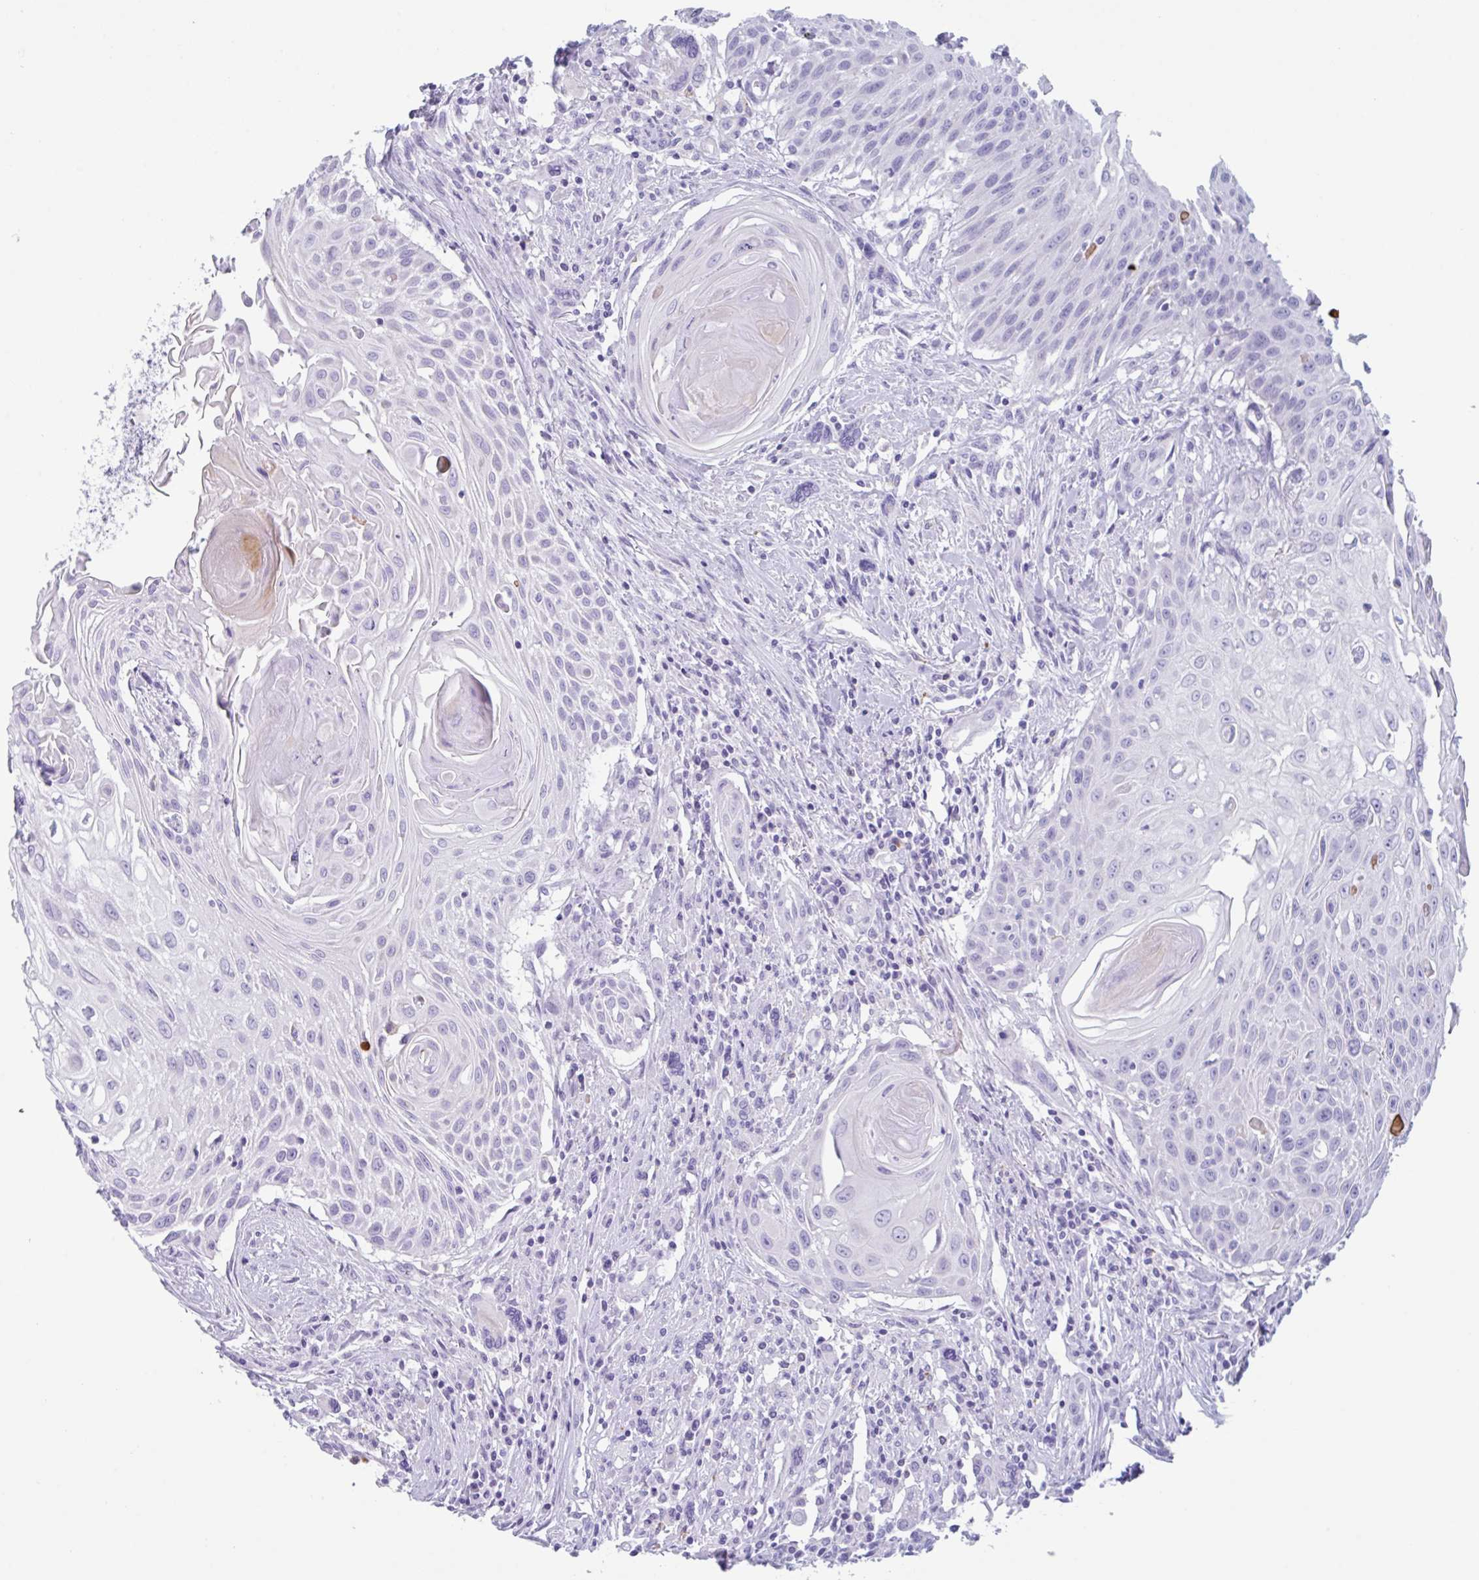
{"staining": {"intensity": "negative", "quantity": "none", "location": "none"}, "tissue": "head and neck cancer", "cell_type": "Tumor cells", "image_type": "cancer", "snomed": [{"axis": "morphology", "description": "Squamous cell carcinoma, NOS"}, {"axis": "topography", "description": "Lymph node"}, {"axis": "topography", "description": "Salivary gland"}, {"axis": "topography", "description": "Head-Neck"}], "caption": "Squamous cell carcinoma (head and neck) stained for a protein using IHC shows no expression tumor cells.", "gene": "DTWD2", "patient": {"sex": "female", "age": 74}}